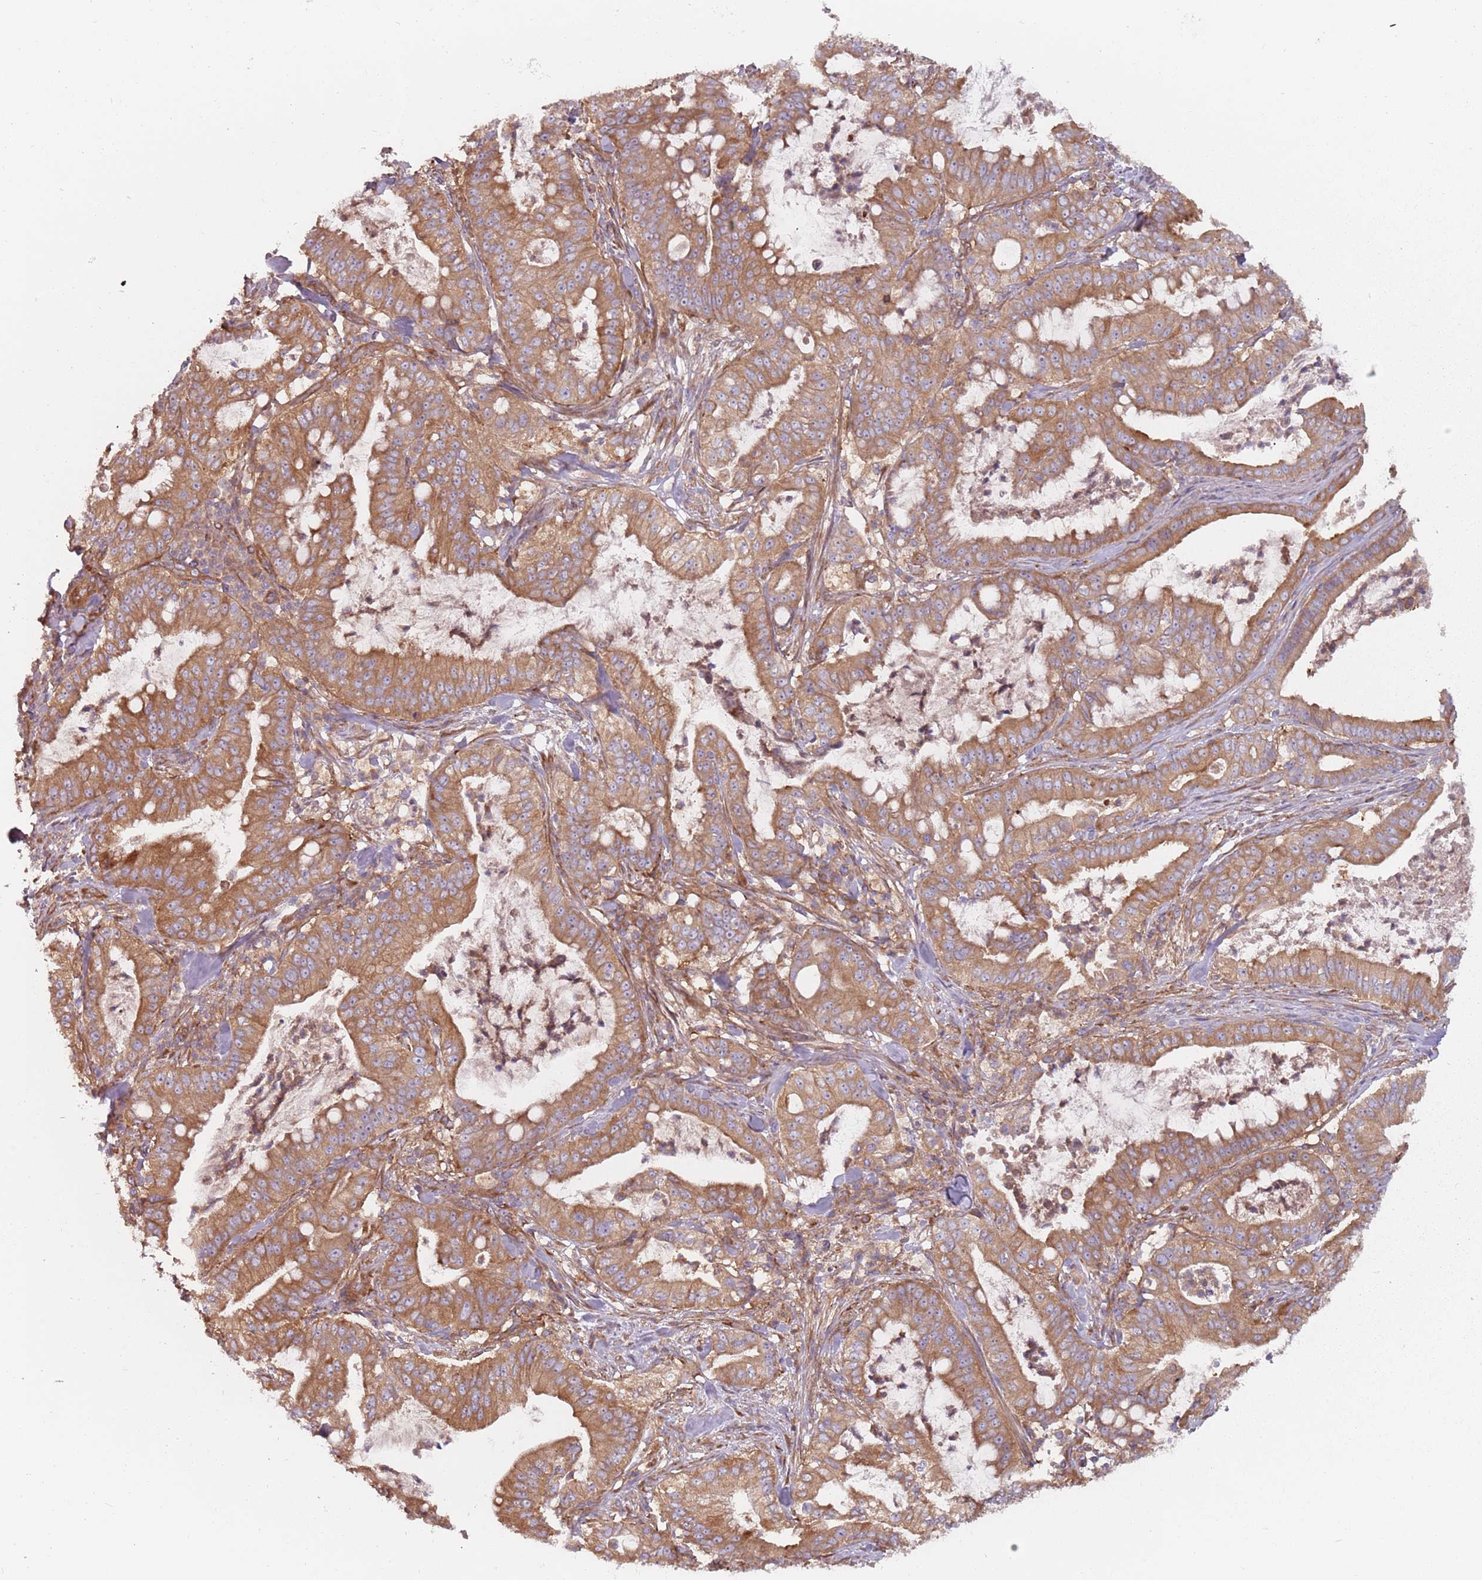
{"staining": {"intensity": "moderate", "quantity": ">75%", "location": "cytoplasmic/membranous"}, "tissue": "pancreatic cancer", "cell_type": "Tumor cells", "image_type": "cancer", "snomed": [{"axis": "morphology", "description": "Adenocarcinoma, NOS"}, {"axis": "topography", "description": "Pancreas"}], "caption": "Pancreatic cancer (adenocarcinoma) stained with a brown dye displays moderate cytoplasmic/membranous positive expression in about >75% of tumor cells.", "gene": "SPDL1", "patient": {"sex": "male", "age": 71}}